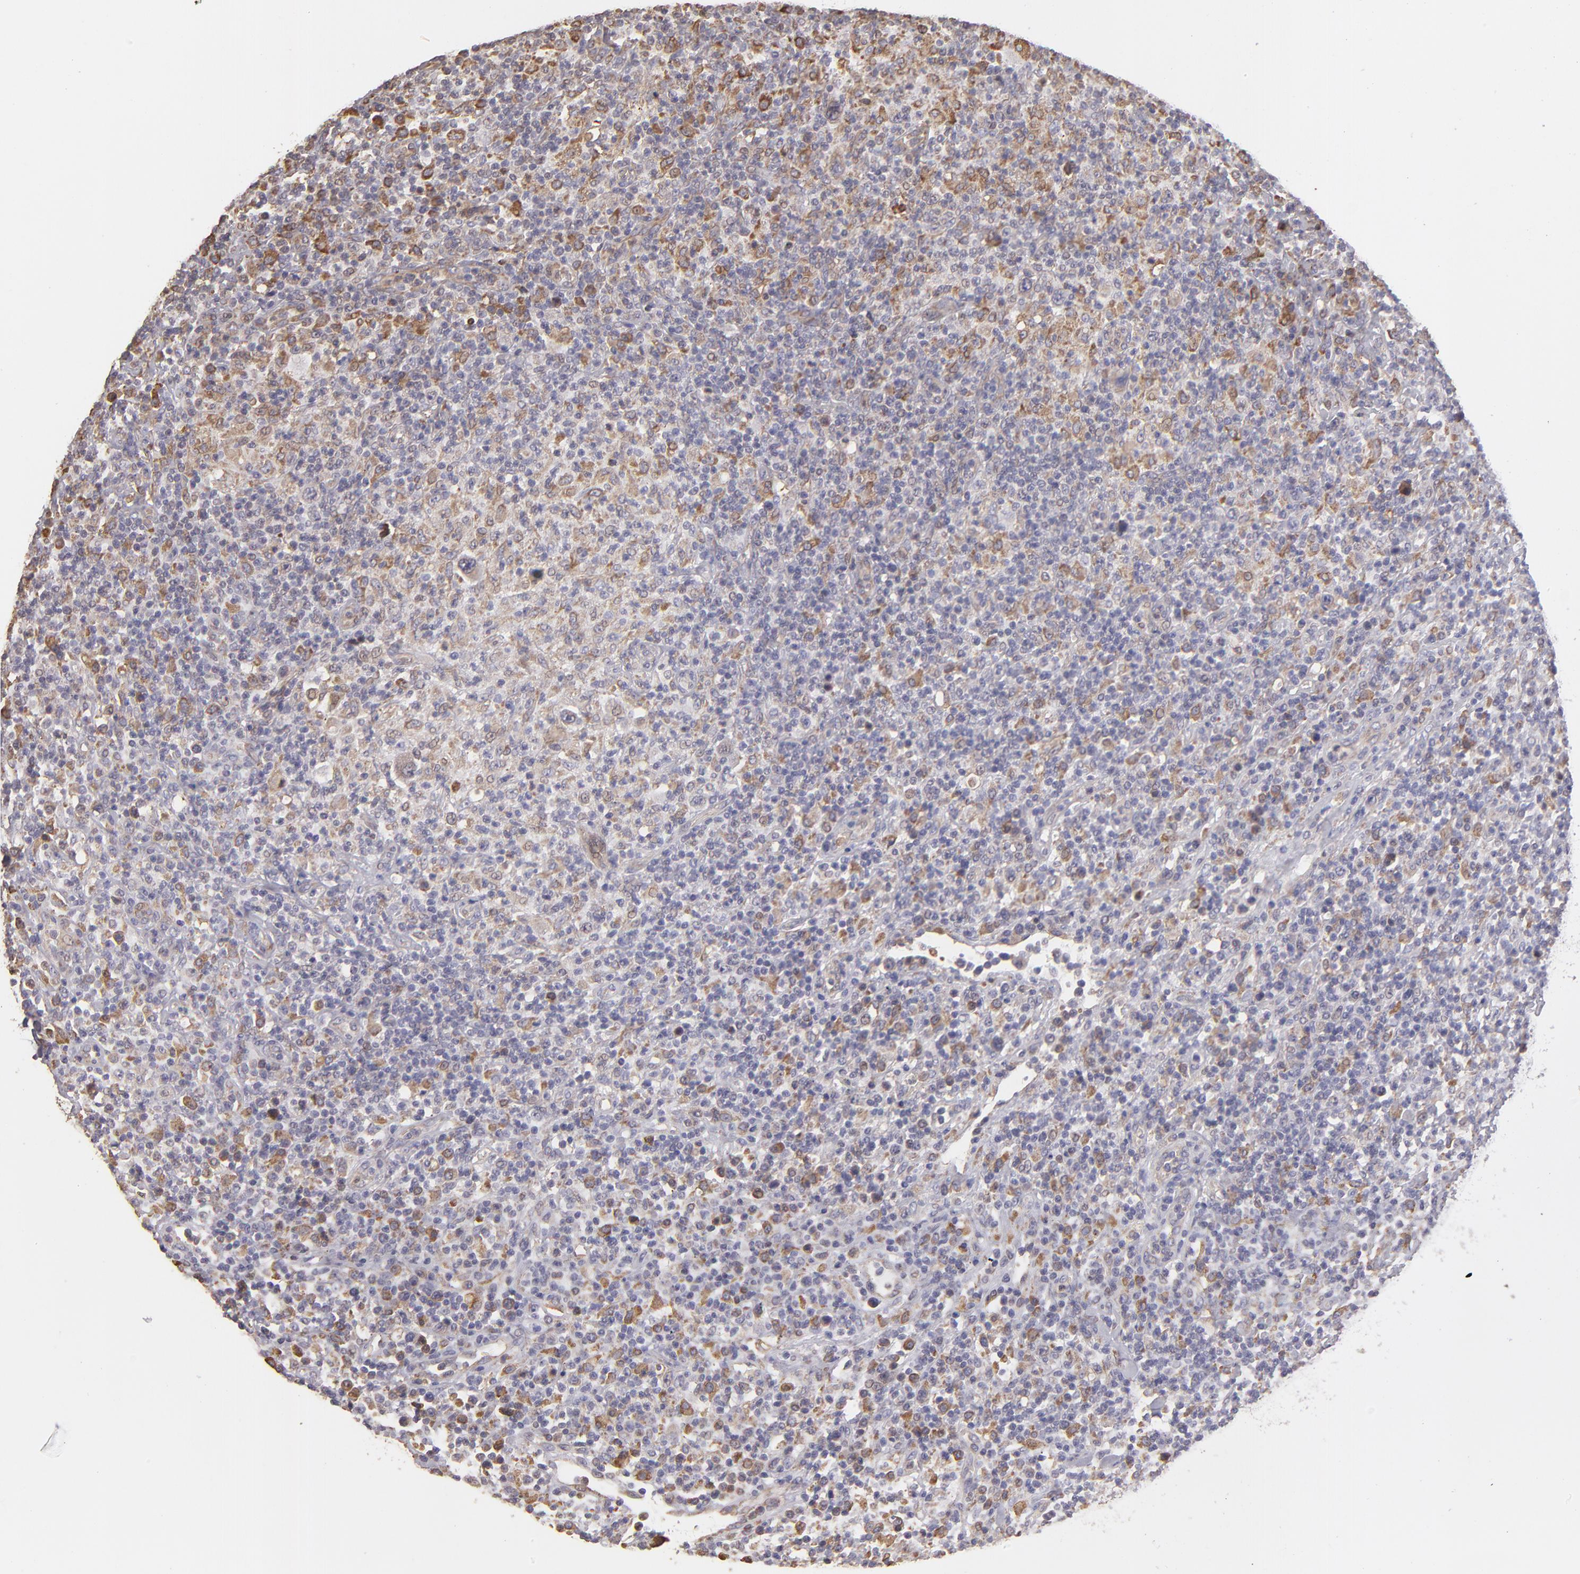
{"staining": {"intensity": "moderate", "quantity": "25%-75%", "location": "cytoplasmic/membranous"}, "tissue": "lymphoma", "cell_type": "Tumor cells", "image_type": "cancer", "snomed": [{"axis": "morphology", "description": "Hodgkin's disease, NOS"}, {"axis": "topography", "description": "Lymph node"}], "caption": "Human Hodgkin's disease stained with a brown dye demonstrates moderate cytoplasmic/membranous positive staining in about 25%-75% of tumor cells.", "gene": "CALR", "patient": {"sex": "male", "age": 65}}